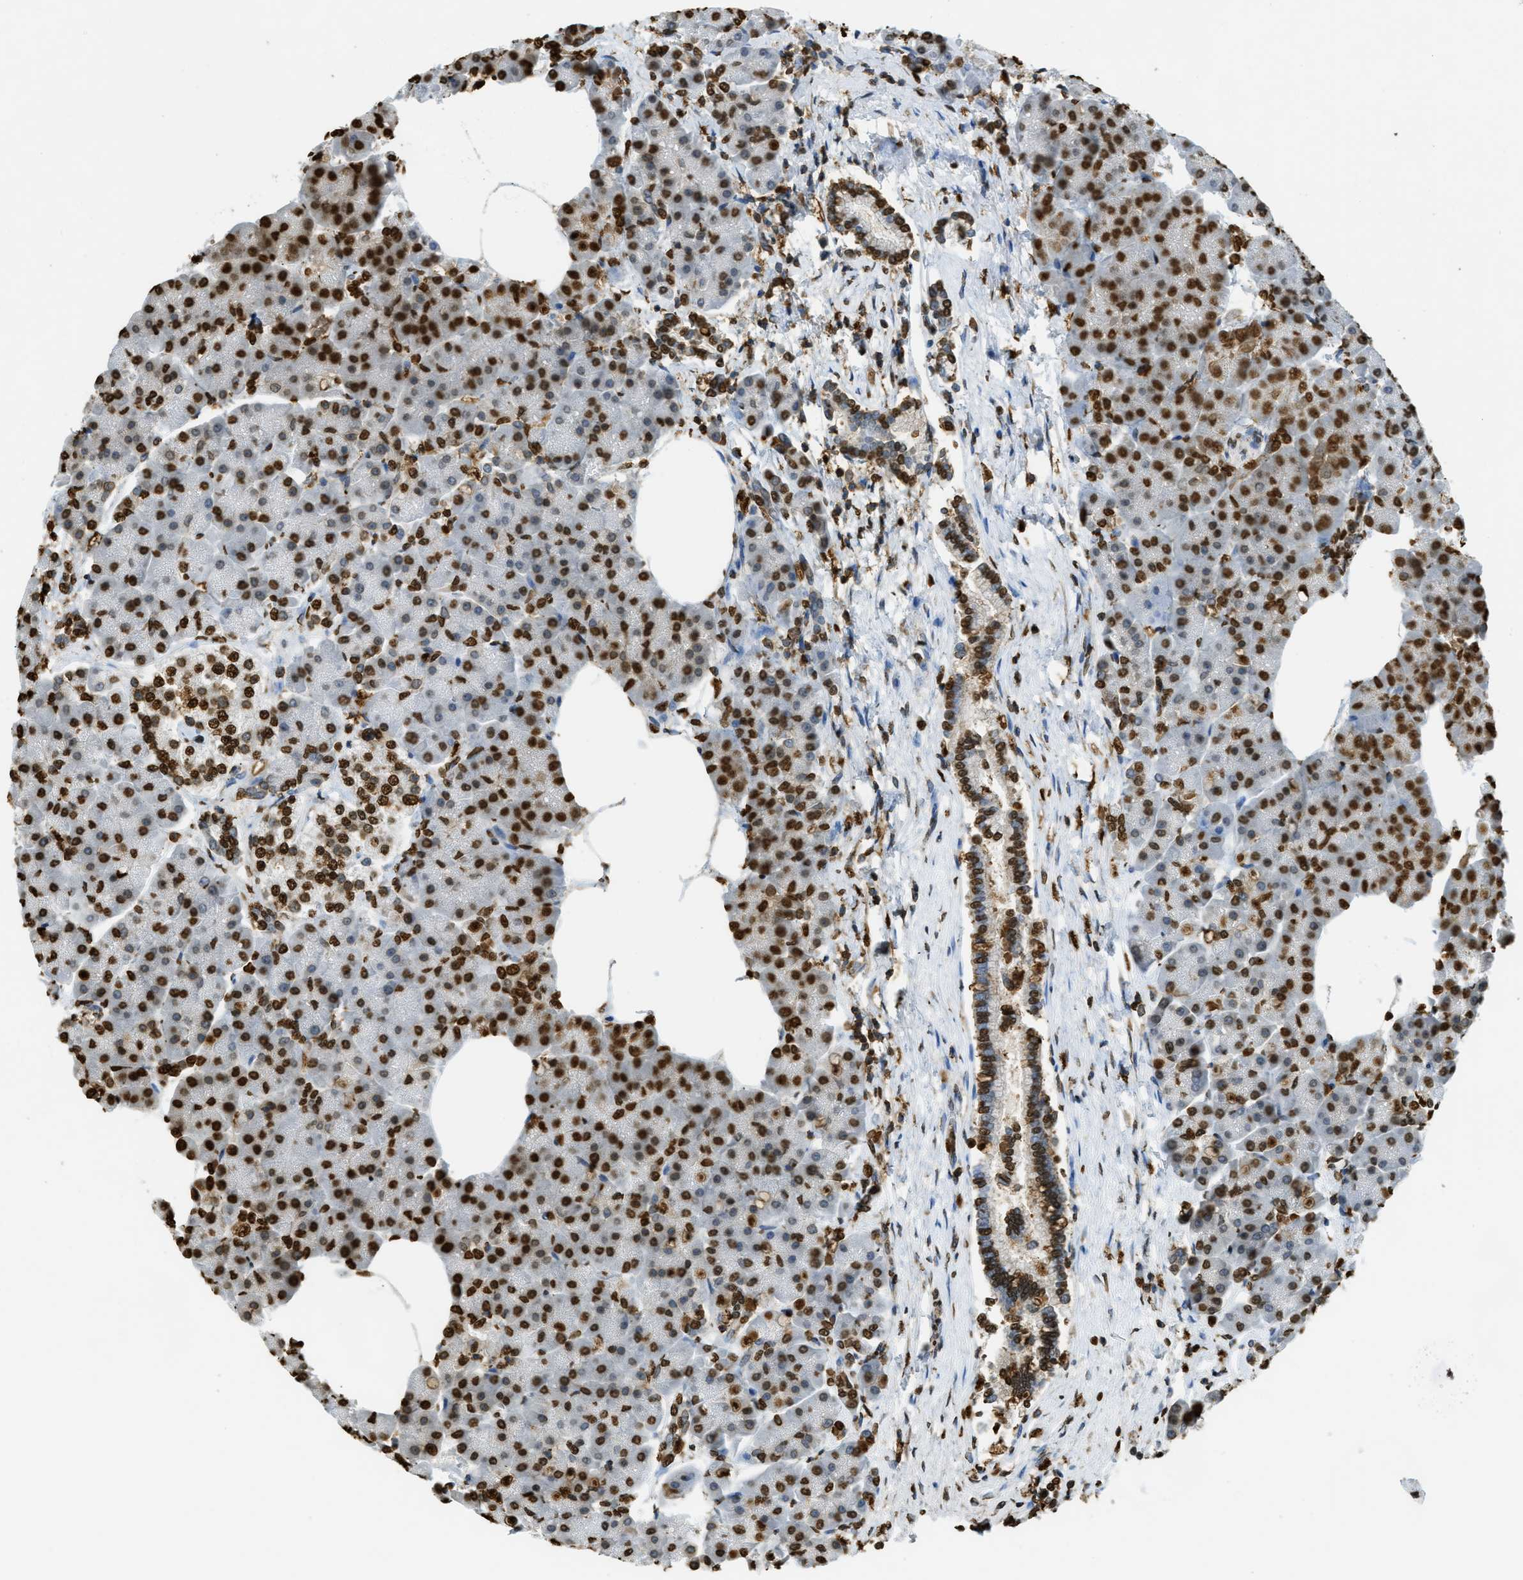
{"staining": {"intensity": "strong", "quantity": "25%-75%", "location": "nuclear"}, "tissue": "pancreas", "cell_type": "Exocrine glandular cells", "image_type": "normal", "snomed": [{"axis": "morphology", "description": "Normal tissue, NOS"}, {"axis": "topography", "description": "Pancreas"}], "caption": "Protein analysis of unremarkable pancreas reveals strong nuclear staining in approximately 25%-75% of exocrine glandular cells. (IHC, brightfield microscopy, high magnification).", "gene": "NR5A2", "patient": {"sex": "female", "age": 70}}